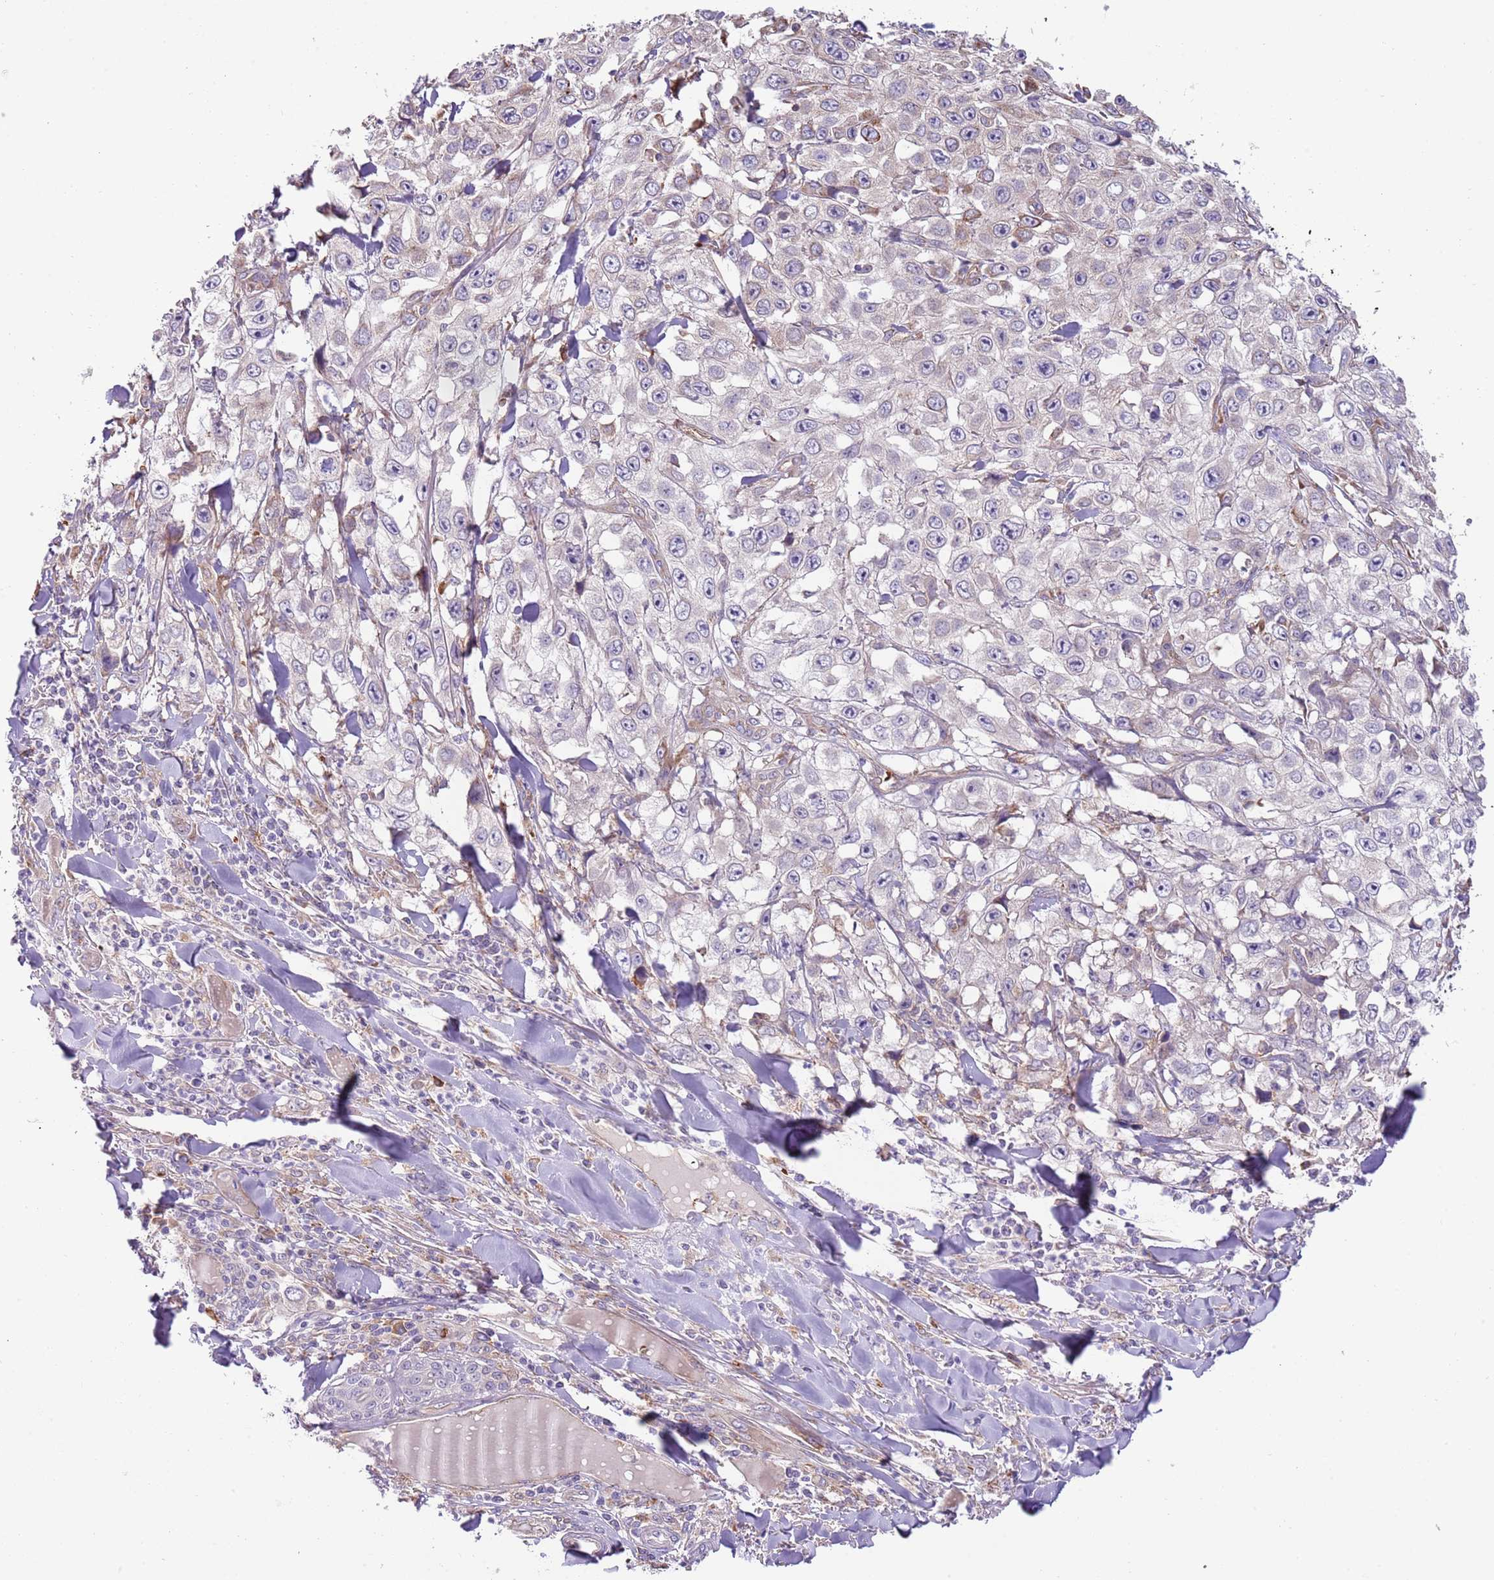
{"staining": {"intensity": "negative", "quantity": "none", "location": "none"}, "tissue": "skin cancer", "cell_type": "Tumor cells", "image_type": "cancer", "snomed": [{"axis": "morphology", "description": "Squamous cell carcinoma, NOS"}, {"axis": "topography", "description": "Skin"}], "caption": "Immunohistochemistry (IHC) micrograph of neoplastic tissue: human squamous cell carcinoma (skin) stained with DAB (3,3'-diaminobenzidine) displays no significant protein positivity in tumor cells.", "gene": "VWCE", "patient": {"sex": "male", "age": 82}}